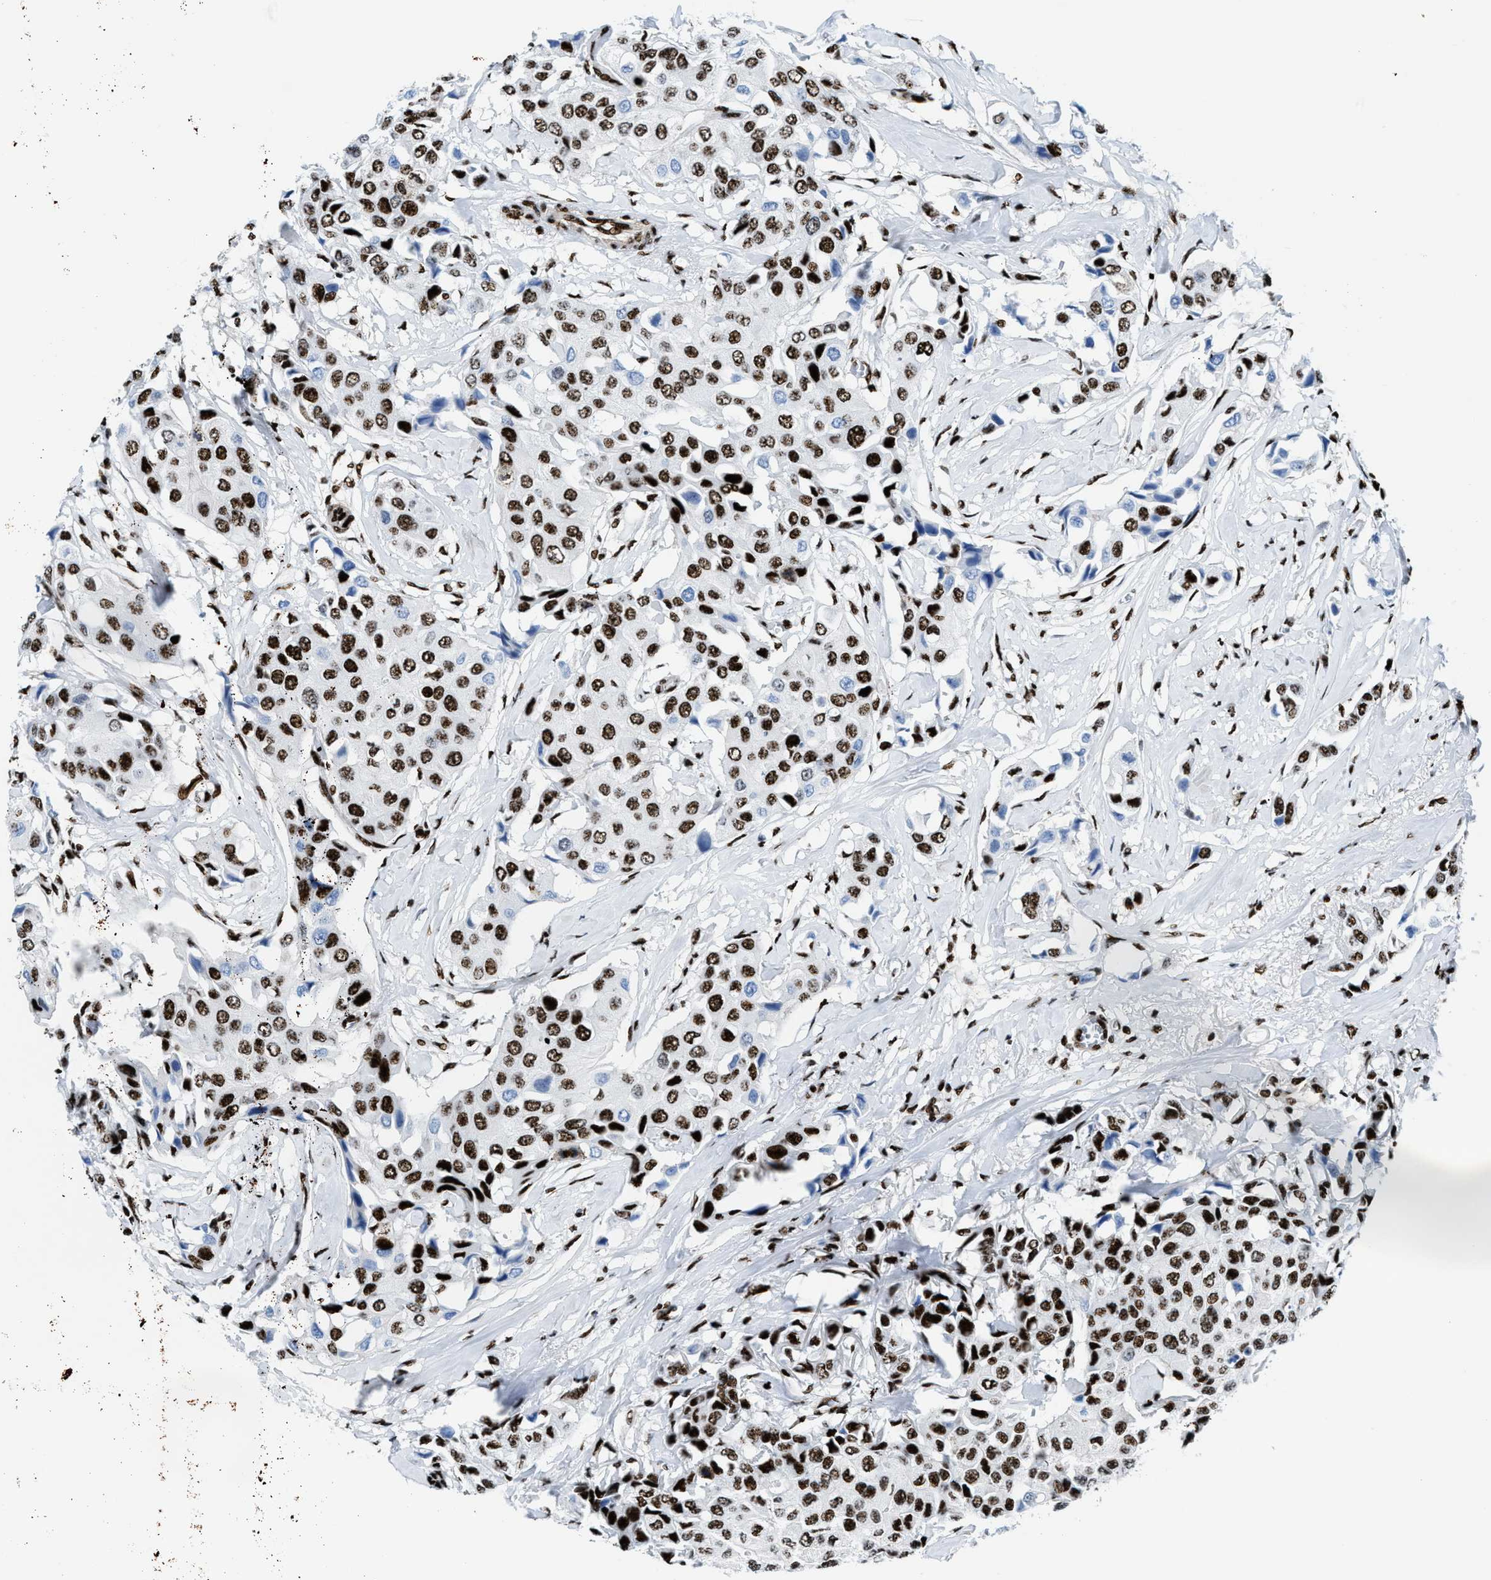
{"staining": {"intensity": "strong", "quantity": ">75%", "location": "nuclear"}, "tissue": "breast cancer", "cell_type": "Tumor cells", "image_type": "cancer", "snomed": [{"axis": "morphology", "description": "Duct carcinoma"}, {"axis": "topography", "description": "Breast"}], "caption": "This micrograph exhibits breast cancer (intraductal carcinoma) stained with IHC to label a protein in brown. The nuclear of tumor cells show strong positivity for the protein. Nuclei are counter-stained blue.", "gene": "NONO", "patient": {"sex": "female", "age": 80}}